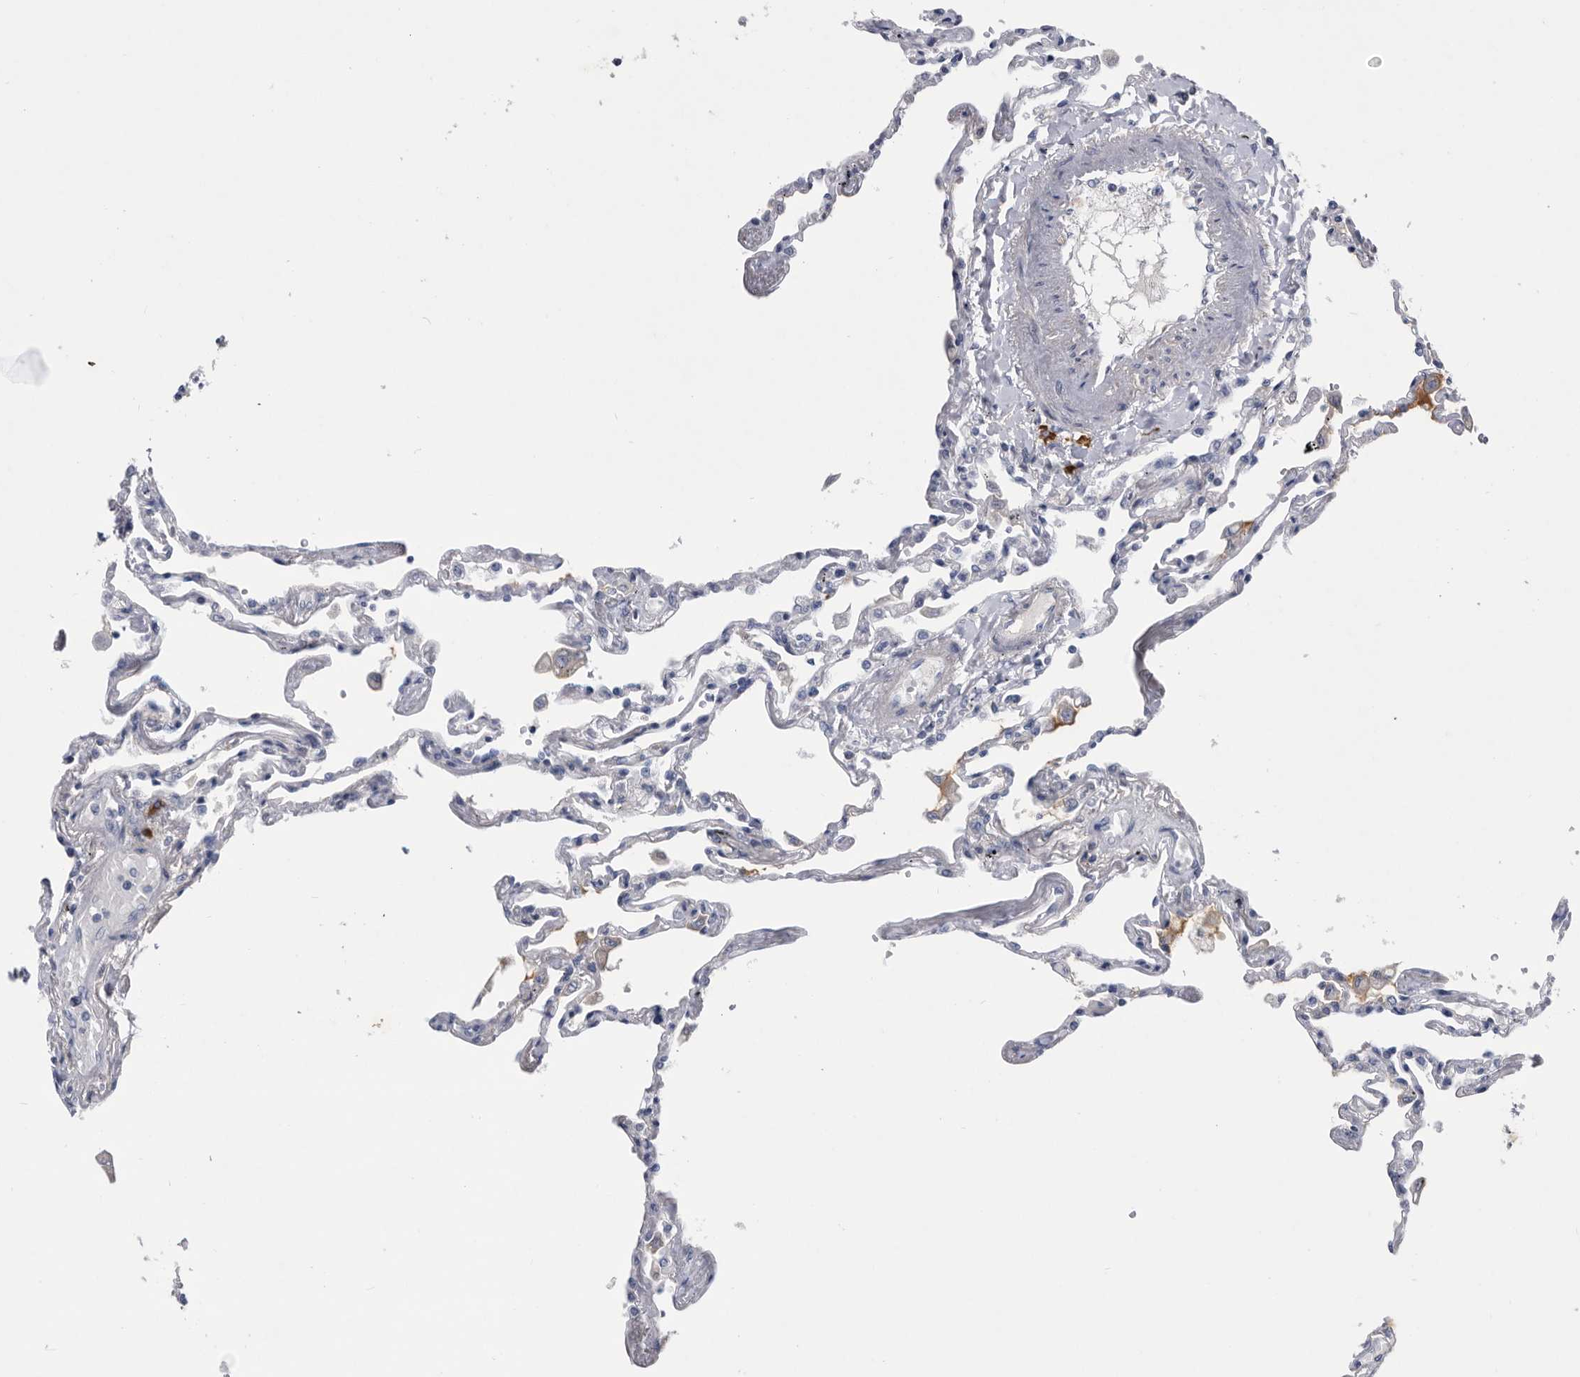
{"staining": {"intensity": "negative", "quantity": "none", "location": "none"}, "tissue": "lung", "cell_type": "Alveolar cells", "image_type": "normal", "snomed": [{"axis": "morphology", "description": "Normal tissue, NOS"}, {"axis": "topography", "description": "Lung"}], "caption": "Immunohistochemistry histopathology image of unremarkable human lung stained for a protein (brown), which displays no expression in alveolar cells.", "gene": "BTBD6", "patient": {"sex": "female", "age": 67}}